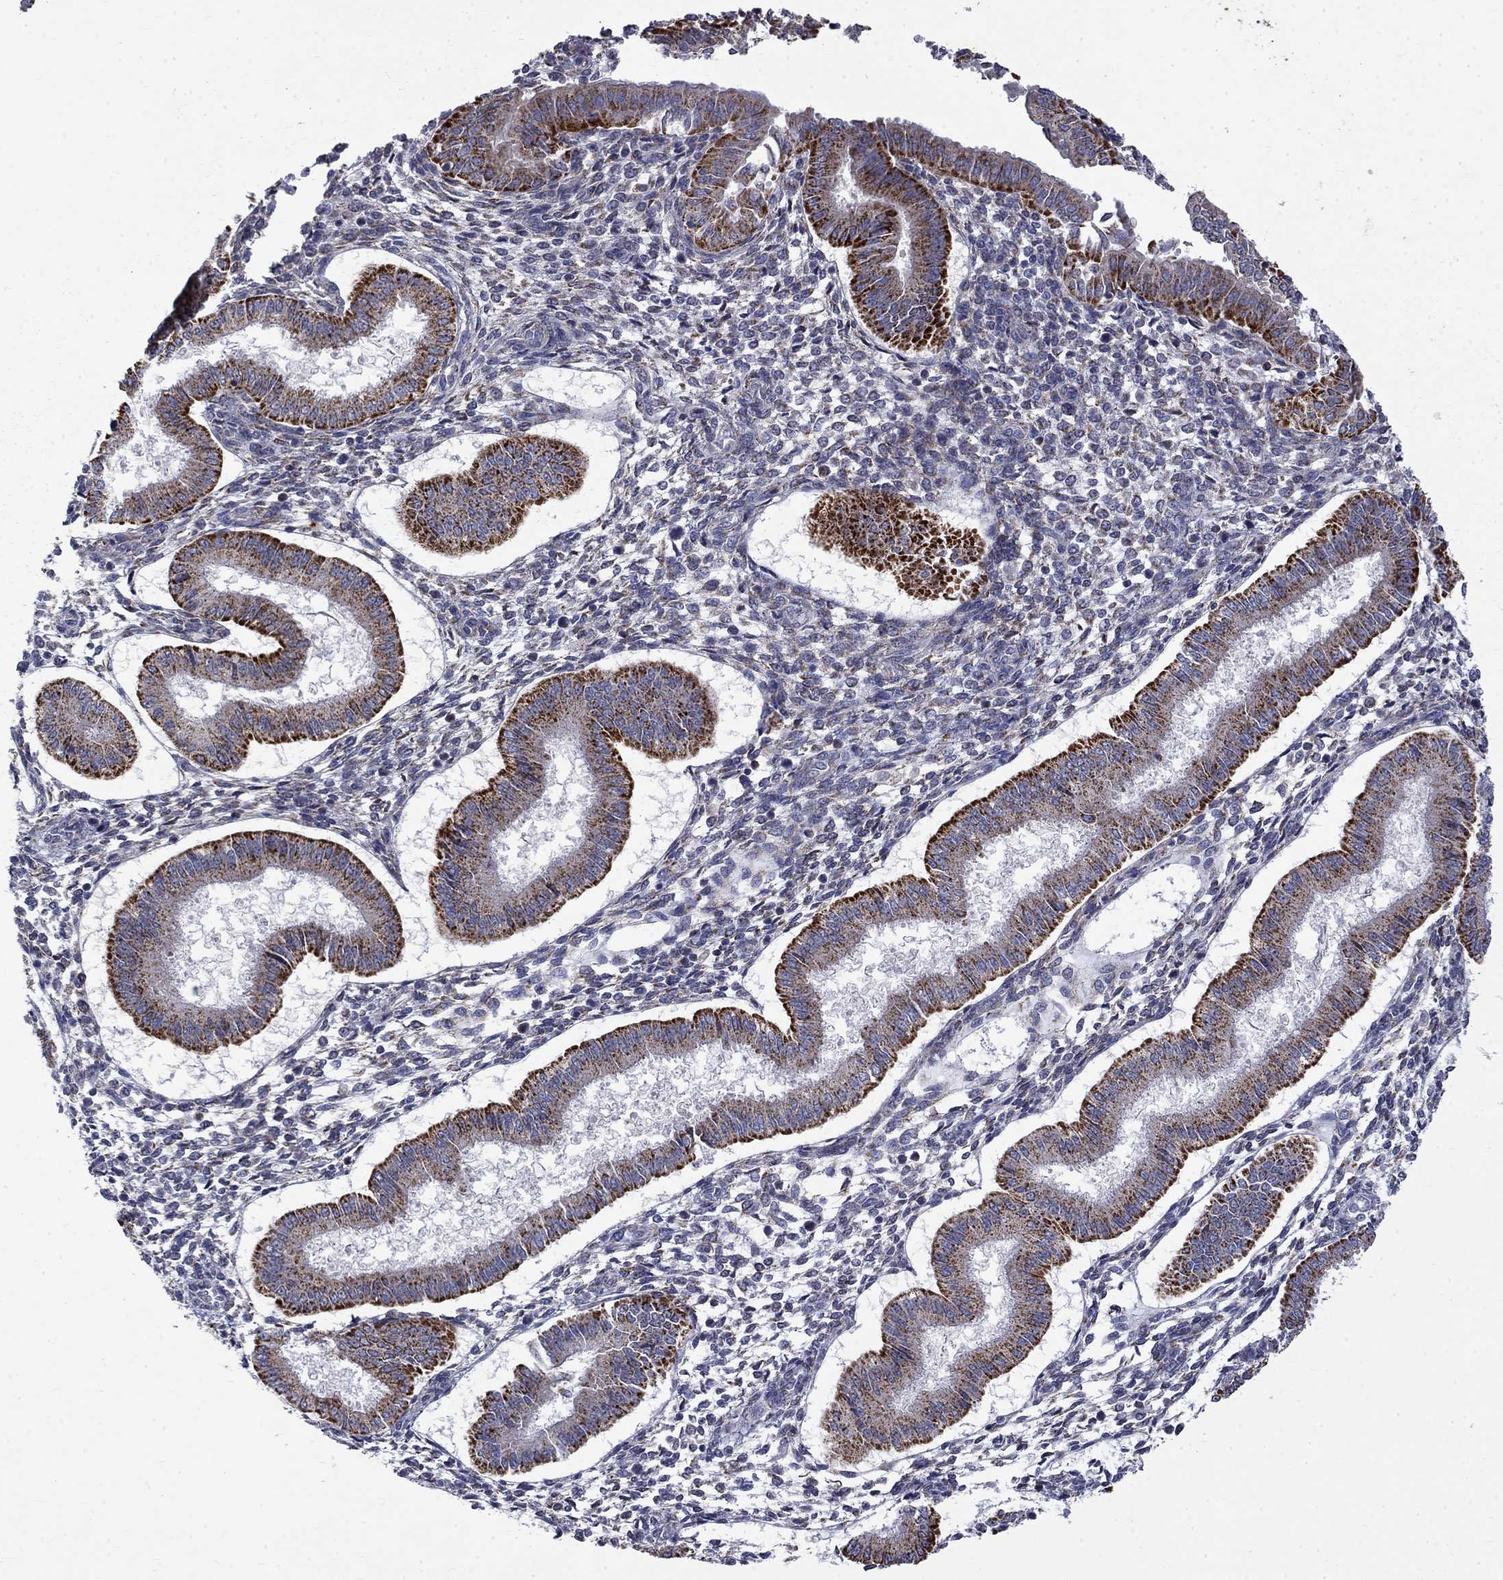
{"staining": {"intensity": "strong", "quantity": "<25%", "location": "cytoplasmic/membranous"}, "tissue": "endometrium", "cell_type": "Cells in endometrial stroma", "image_type": "normal", "snomed": [{"axis": "morphology", "description": "Normal tissue, NOS"}, {"axis": "topography", "description": "Endometrium"}], "caption": "IHC histopathology image of benign endometrium: human endometrium stained using immunohistochemistry (IHC) reveals medium levels of strong protein expression localized specifically in the cytoplasmic/membranous of cells in endometrial stroma, appearing as a cytoplasmic/membranous brown color.", "gene": "PCBP3", "patient": {"sex": "female", "age": 43}}